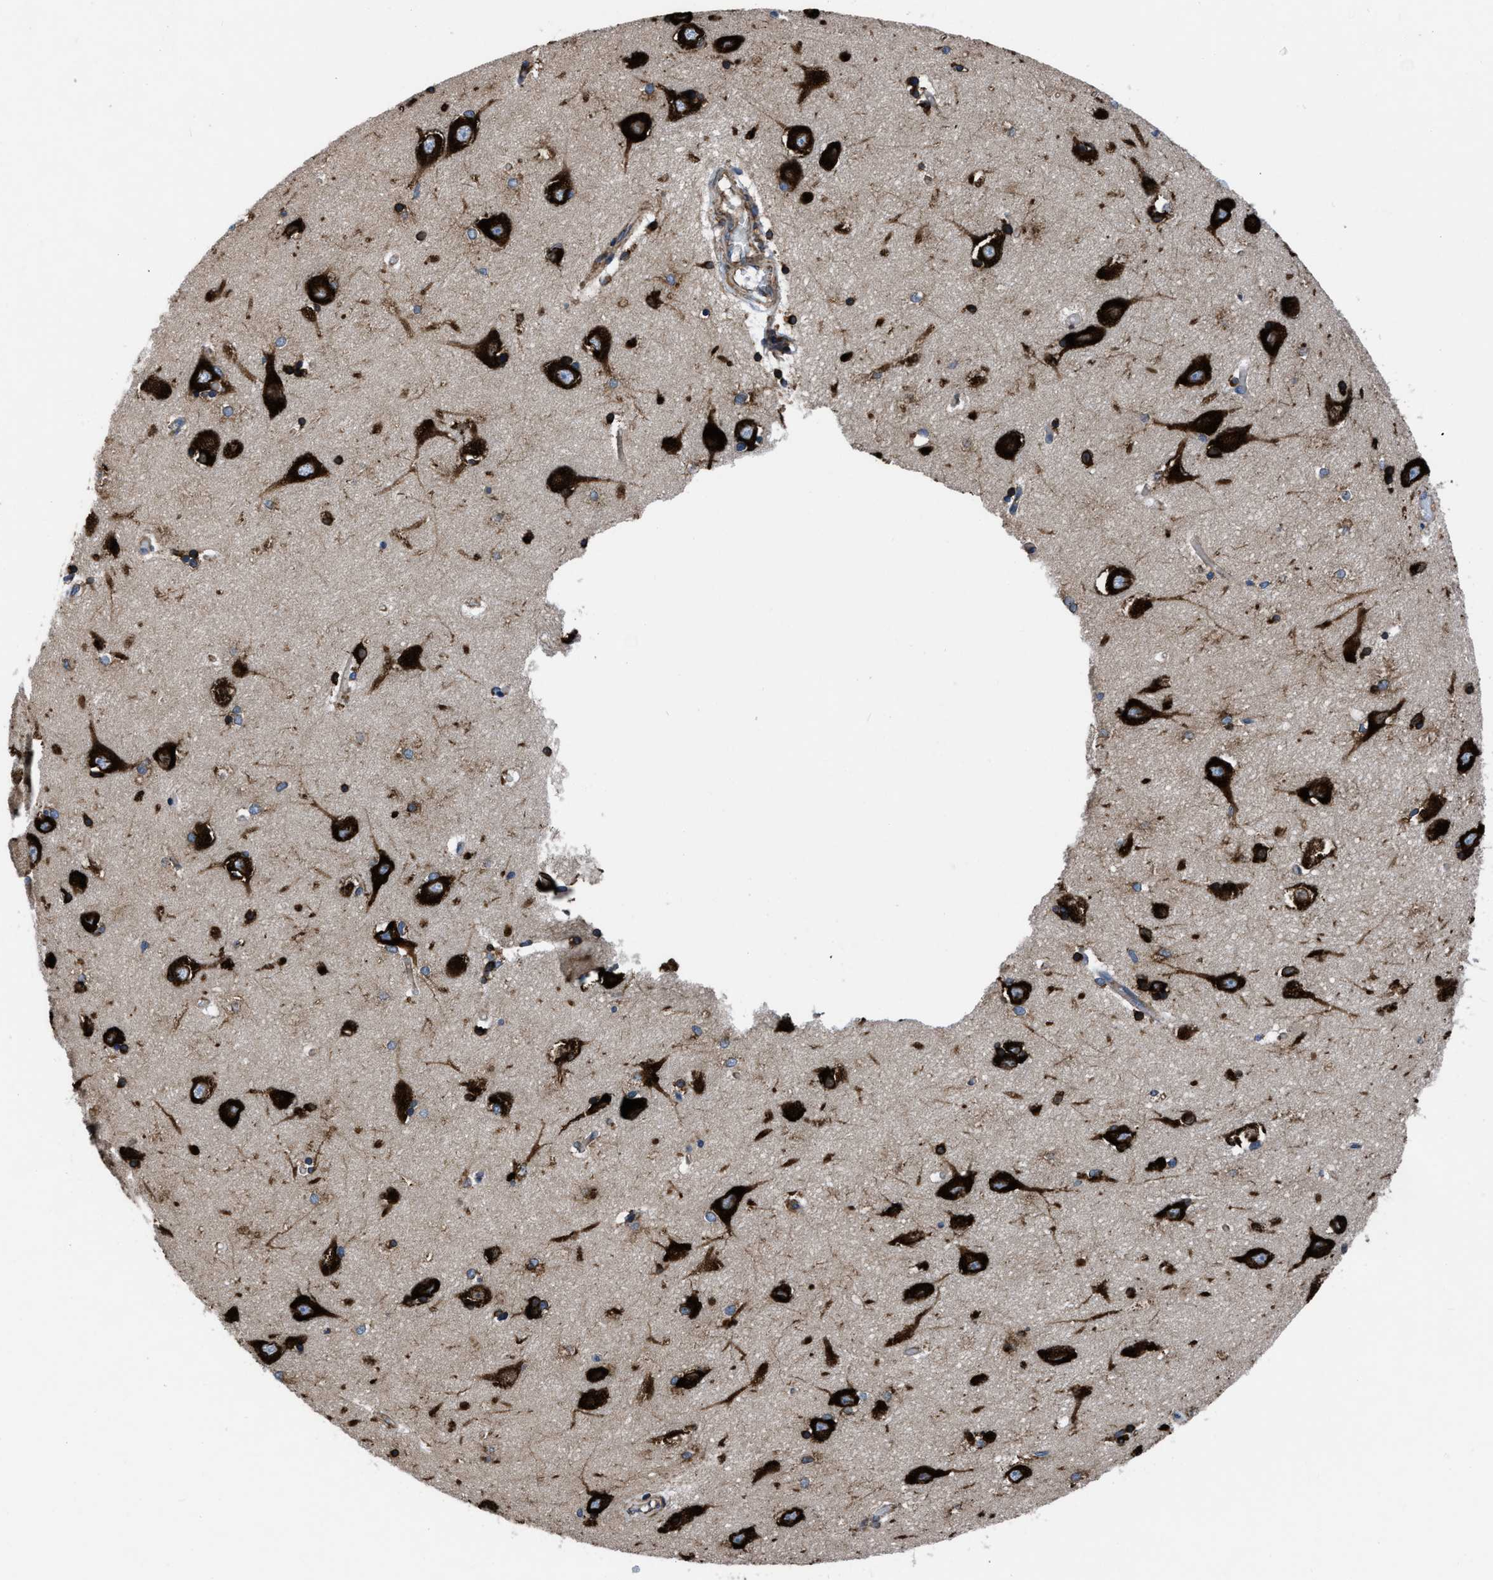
{"staining": {"intensity": "strong", "quantity": "25%-75%", "location": "cytoplasmic/membranous"}, "tissue": "hippocampus", "cell_type": "Glial cells", "image_type": "normal", "snomed": [{"axis": "morphology", "description": "Normal tissue, NOS"}, {"axis": "topography", "description": "Hippocampus"}], "caption": "Immunohistochemistry (IHC) of normal hippocampus demonstrates high levels of strong cytoplasmic/membranous positivity in about 25%-75% of glial cells.", "gene": "CAPRIN1", "patient": {"sex": "male", "age": 45}}